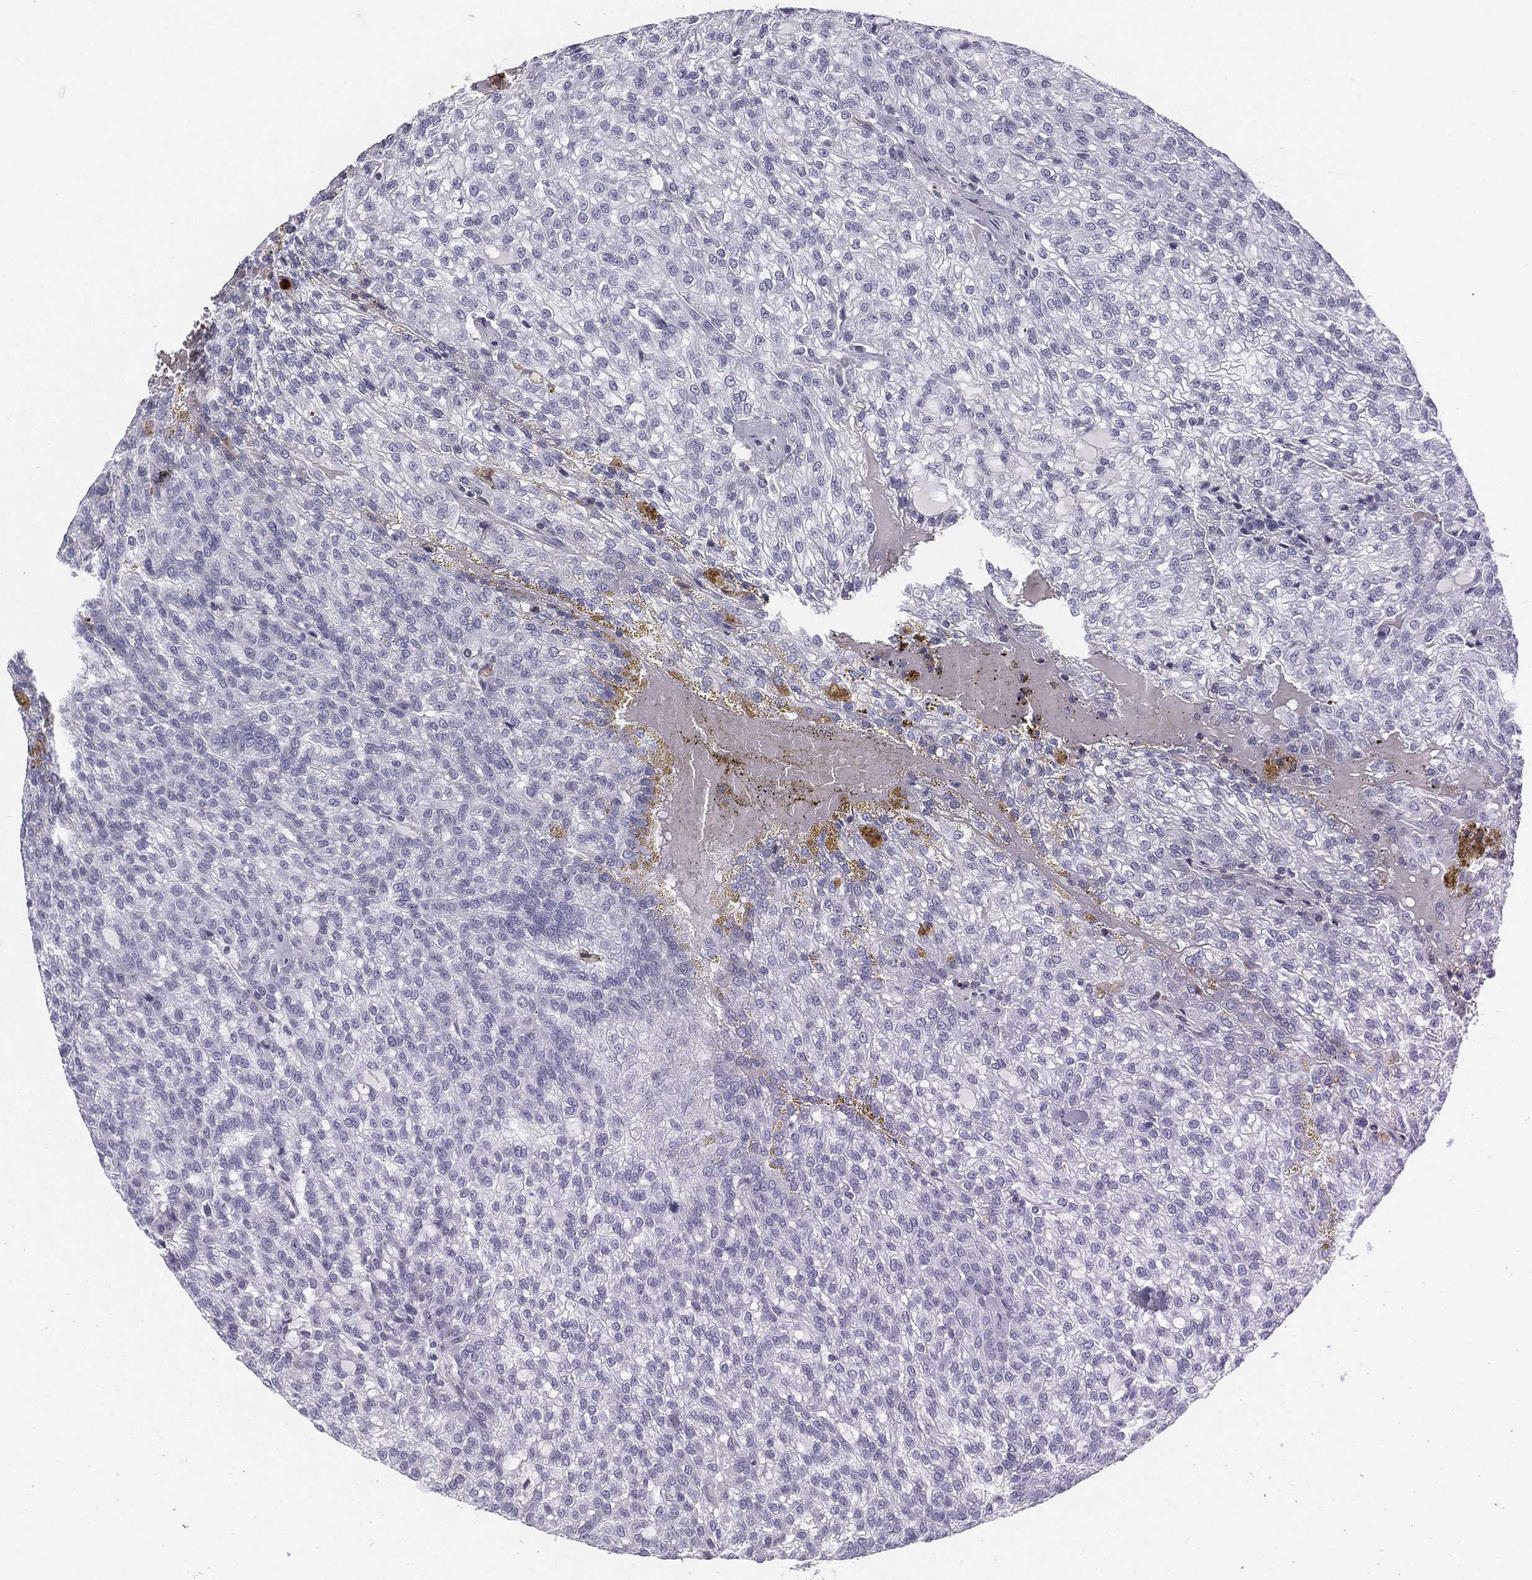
{"staining": {"intensity": "negative", "quantity": "none", "location": "none"}, "tissue": "renal cancer", "cell_type": "Tumor cells", "image_type": "cancer", "snomed": [{"axis": "morphology", "description": "Adenocarcinoma, NOS"}, {"axis": "topography", "description": "Kidney"}], "caption": "Adenocarcinoma (renal) was stained to show a protein in brown. There is no significant staining in tumor cells. Brightfield microscopy of immunohistochemistry stained with DAB (3,3'-diaminobenzidine) (brown) and hematoxylin (blue), captured at high magnification.", "gene": "SPPL2C", "patient": {"sex": "male", "age": 63}}